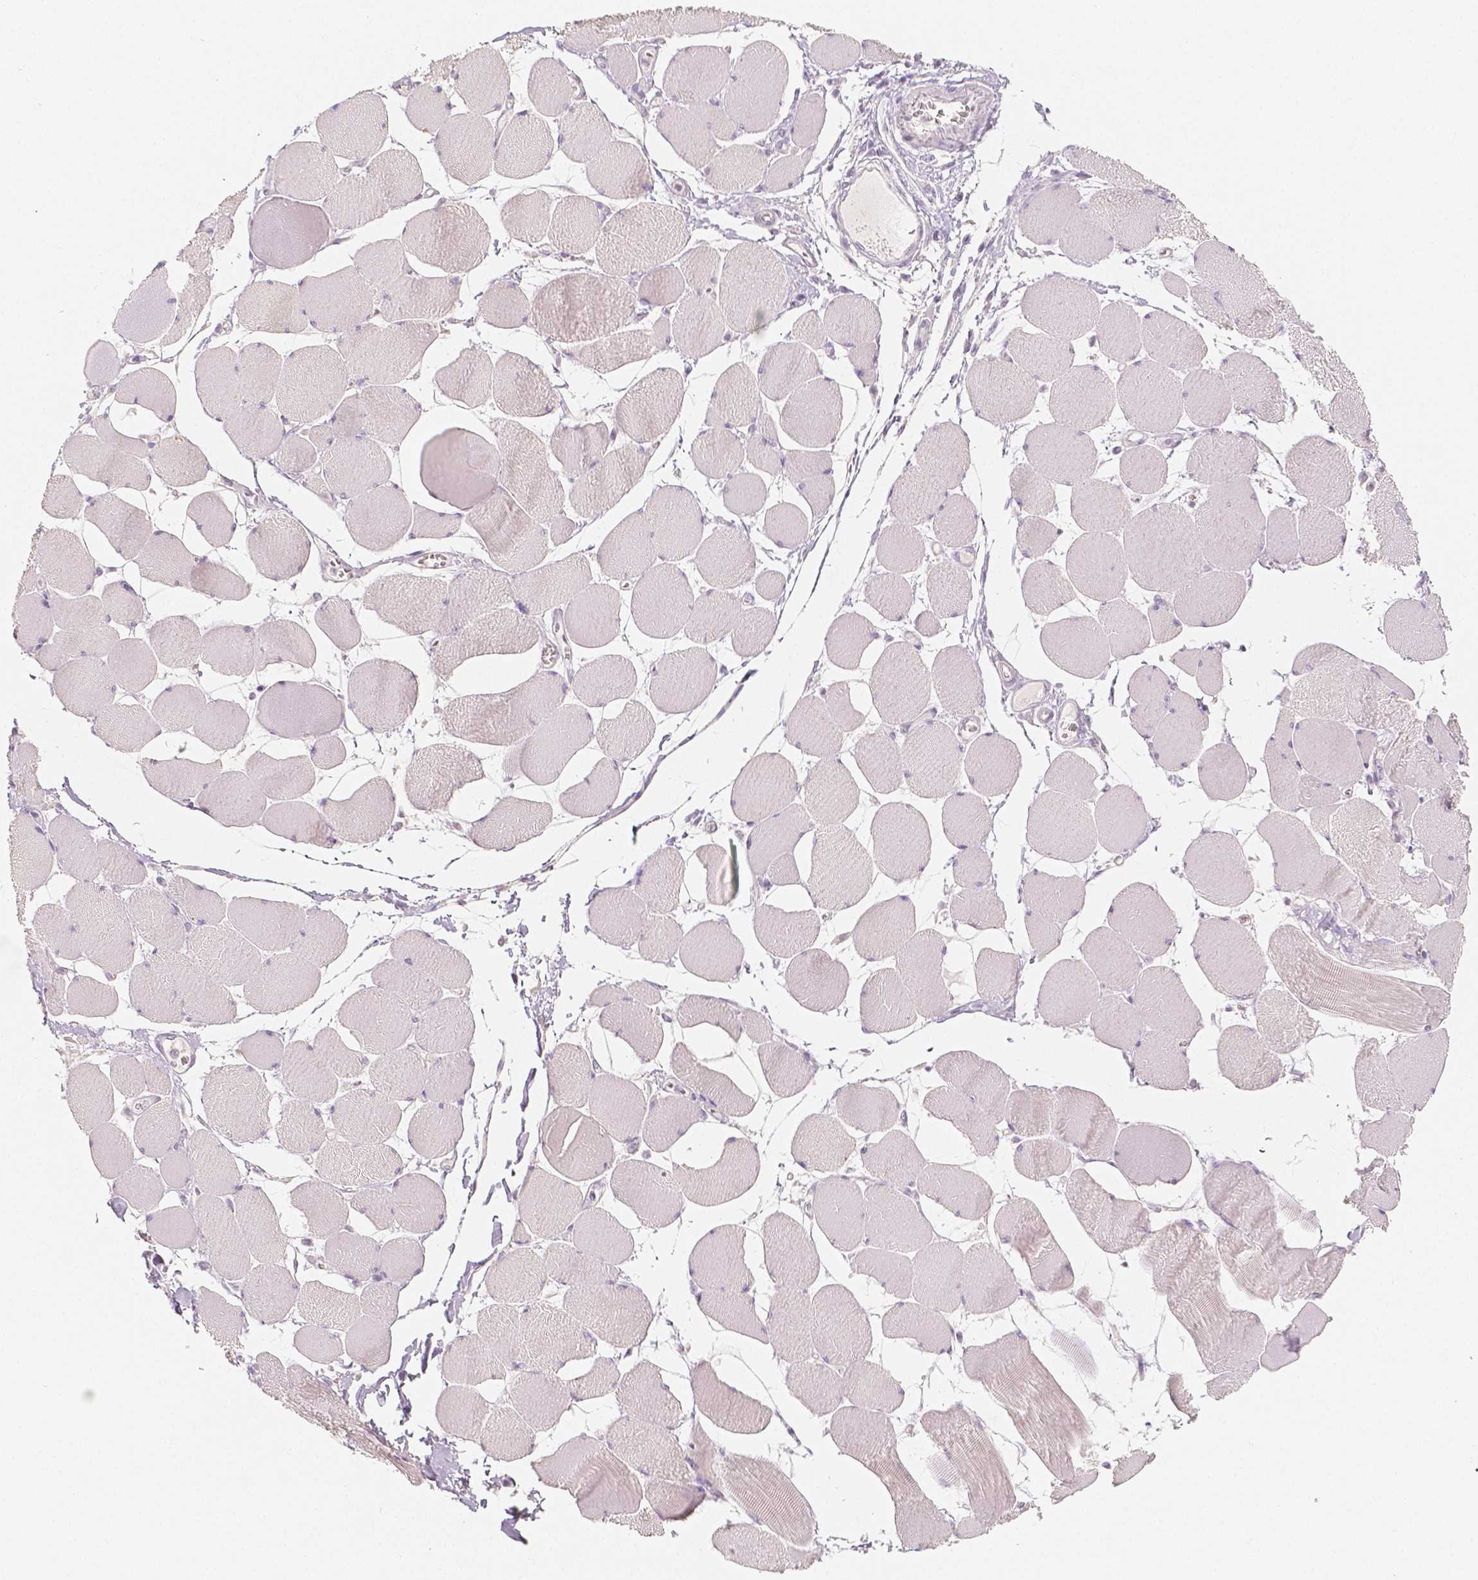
{"staining": {"intensity": "negative", "quantity": "none", "location": "none"}, "tissue": "skeletal muscle", "cell_type": "Myocytes", "image_type": "normal", "snomed": [{"axis": "morphology", "description": "Normal tissue, NOS"}, {"axis": "topography", "description": "Skeletal muscle"}], "caption": "An immunohistochemistry (IHC) histopathology image of unremarkable skeletal muscle is shown. There is no staining in myocytes of skeletal muscle. (Immunohistochemistry, brightfield microscopy, high magnification).", "gene": "NECAB2", "patient": {"sex": "female", "age": 75}}